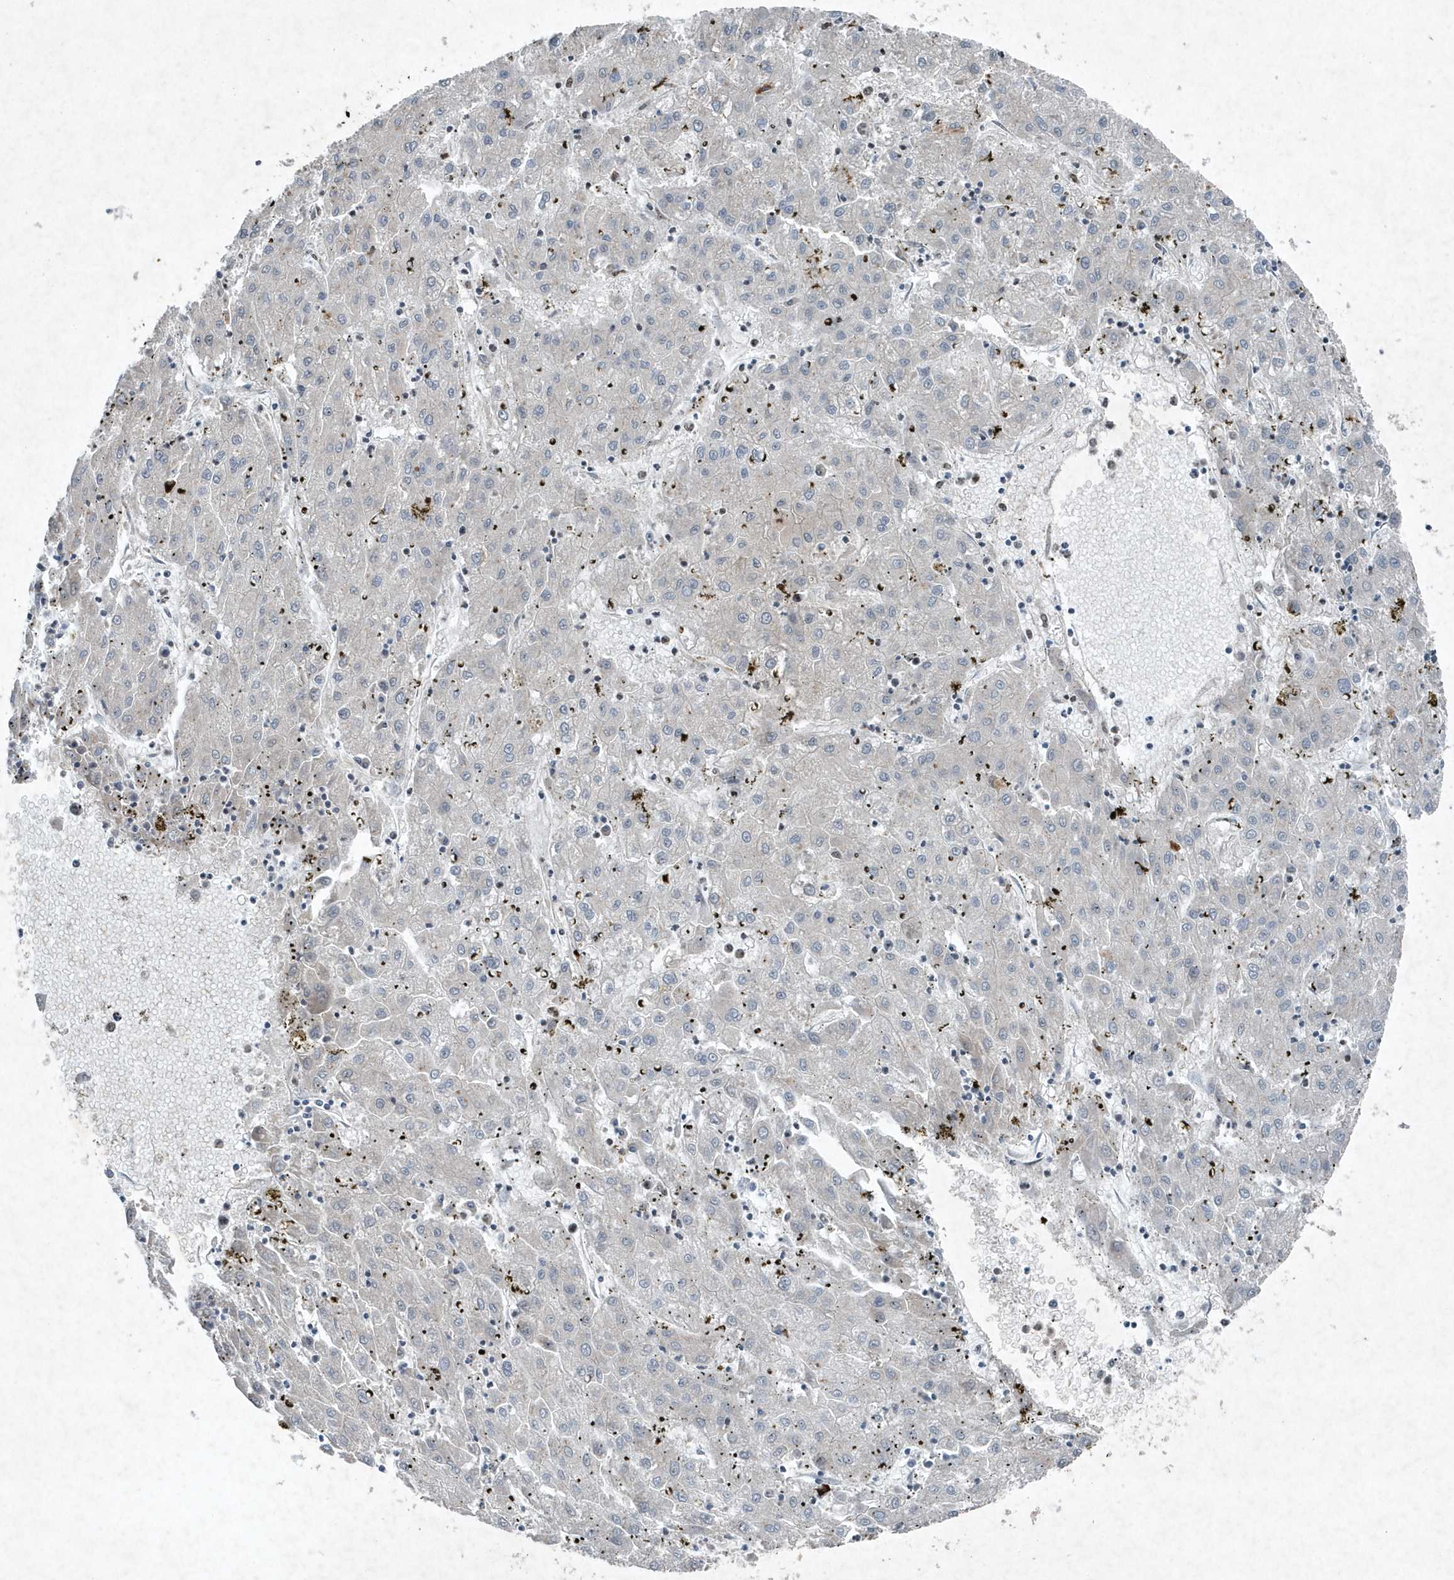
{"staining": {"intensity": "negative", "quantity": "none", "location": "none"}, "tissue": "liver cancer", "cell_type": "Tumor cells", "image_type": "cancer", "snomed": [{"axis": "morphology", "description": "Carcinoma, Hepatocellular, NOS"}, {"axis": "topography", "description": "Liver"}], "caption": "This photomicrograph is of hepatocellular carcinoma (liver) stained with IHC to label a protein in brown with the nuclei are counter-stained blue. There is no expression in tumor cells.", "gene": "QTRT2", "patient": {"sex": "male", "age": 72}}